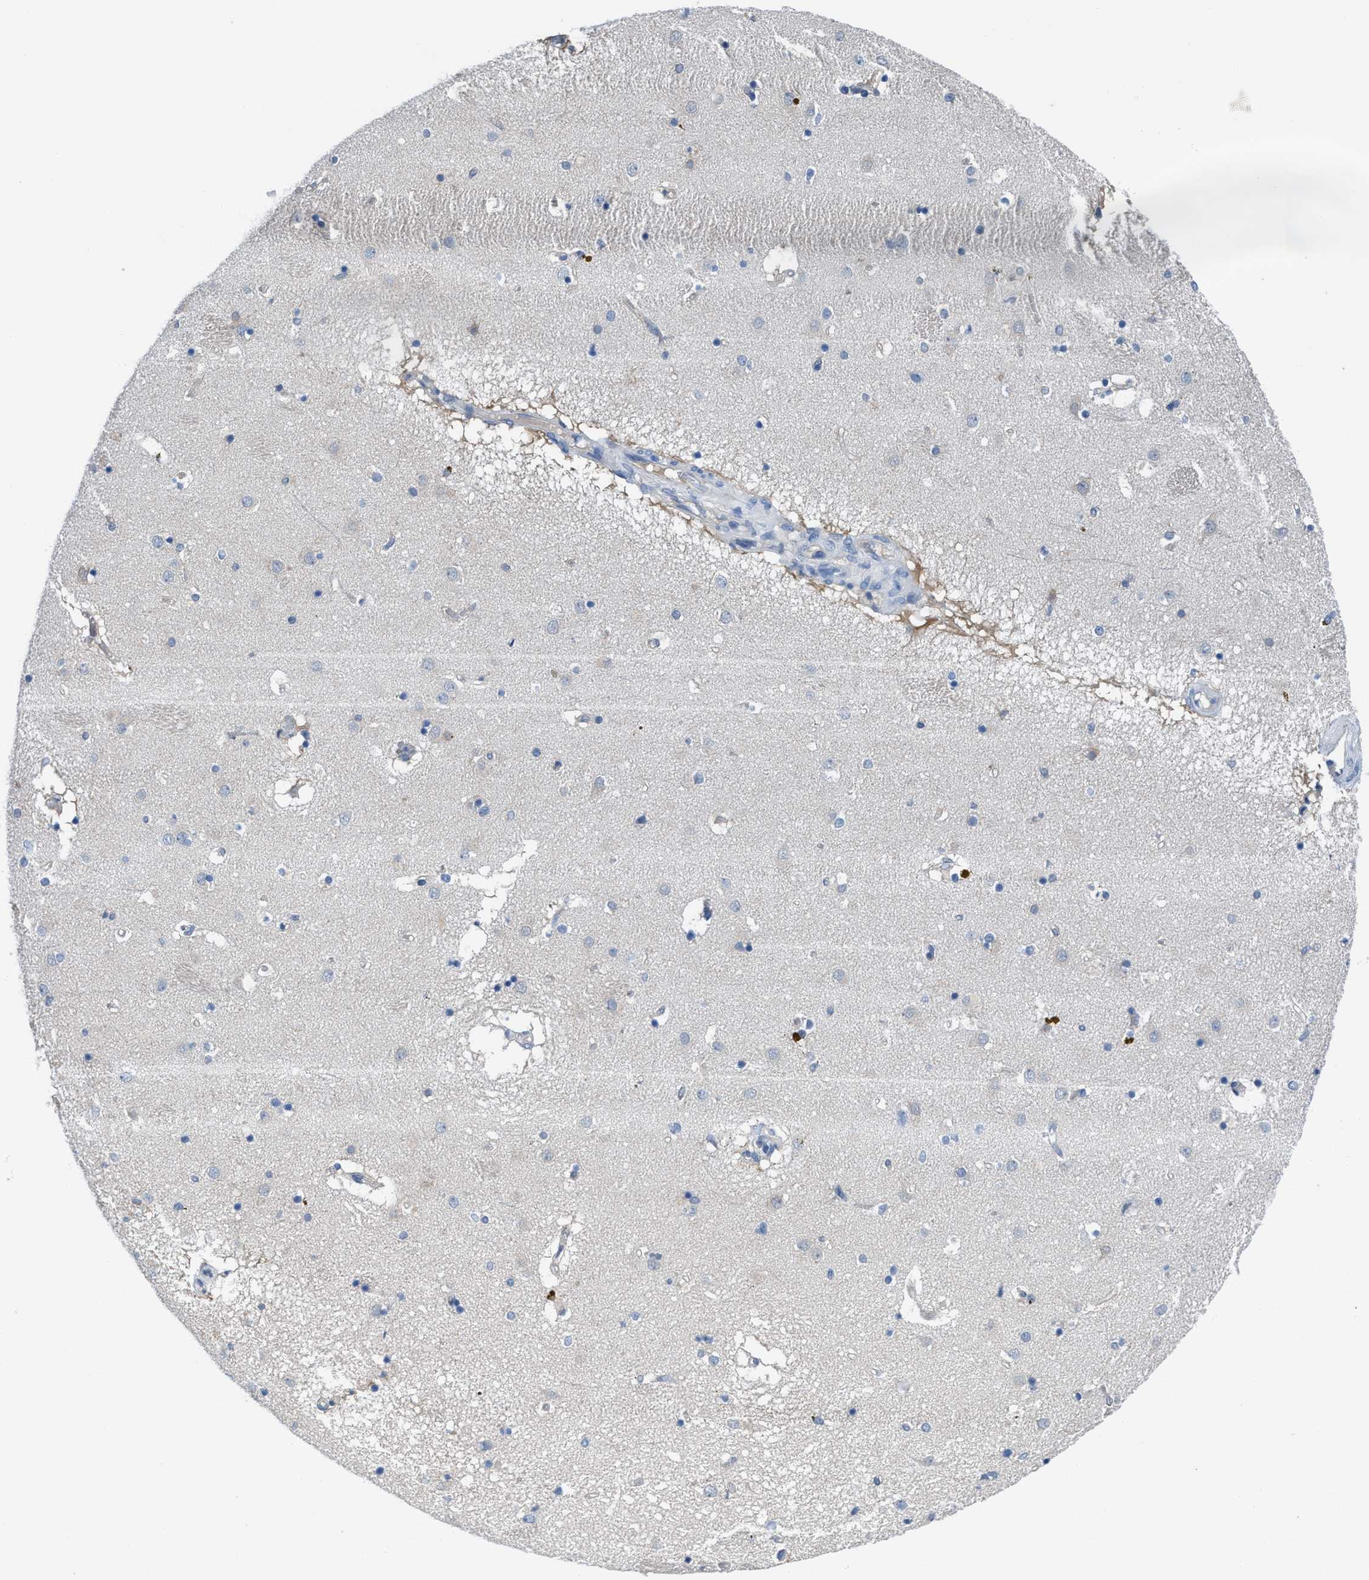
{"staining": {"intensity": "negative", "quantity": "none", "location": "none"}, "tissue": "caudate", "cell_type": "Glial cells", "image_type": "normal", "snomed": [{"axis": "morphology", "description": "Normal tissue, NOS"}, {"axis": "topography", "description": "Lateral ventricle wall"}], "caption": "Caudate was stained to show a protein in brown. There is no significant staining in glial cells. (DAB immunohistochemistry, high magnification).", "gene": "NUDT5", "patient": {"sex": "male", "age": 70}}